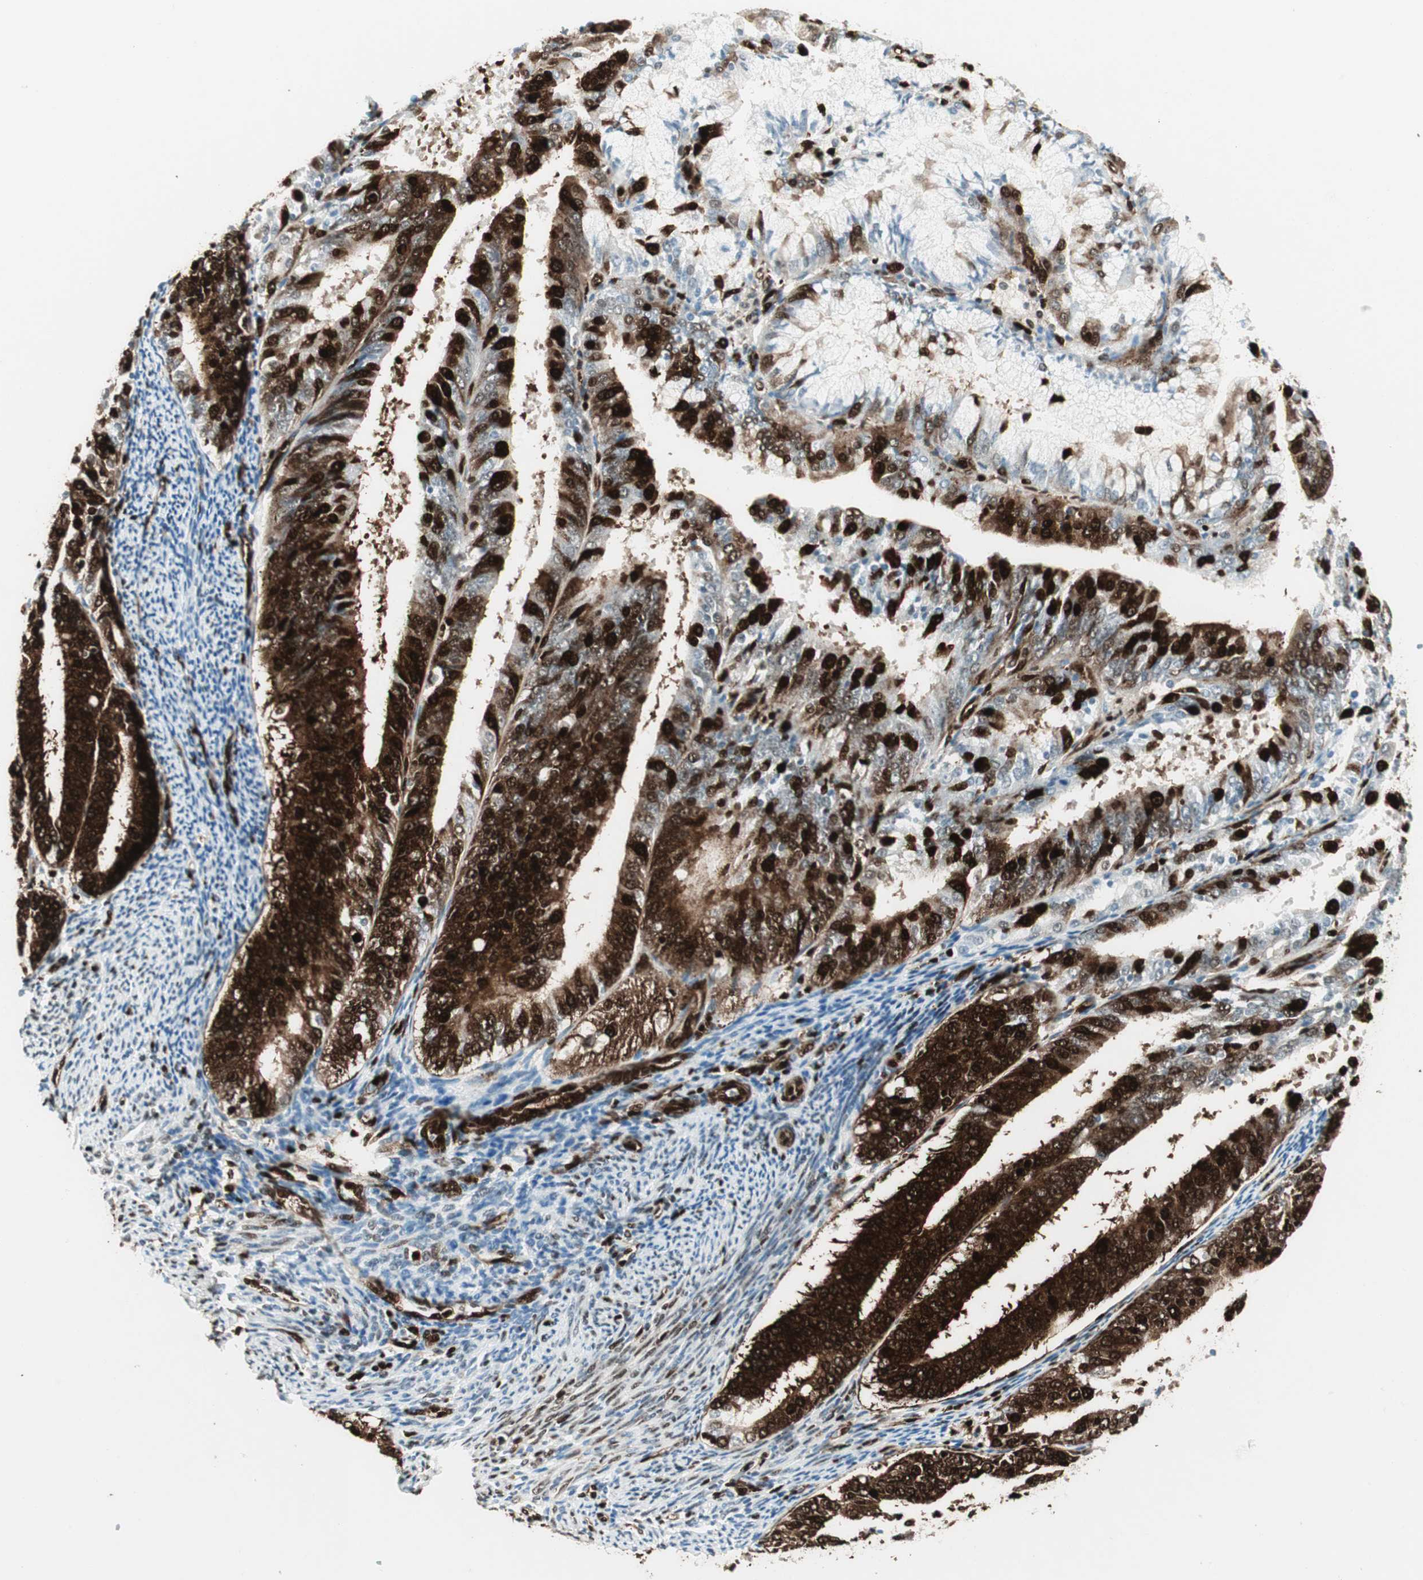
{"staining": {"intensity": "strong", "quantity": "25%-75%", "location": "cytoplasmic/membranous,nuclear"}, "tissue": "endometrial cancer", "cell_type": "Tumor cells", "image_type": "cancer", "snomed": [{"axis": "morphology", "description": "Adenocarcinoma, NOS"}, {"axis": "topography", "description": "Endometrium"}], "caption": "High-power microscopy captured an immunohistochemistry photomicrograph of adenocarcinoma (endometrial), revealing strong cytoplasmic/membranous and nuclear expression in about 25%-75% of tumor cells. The protein is stained brown, and the nuclei are stained in blue (DAB (3,3'-diaminobenzidine) IHC with brightfield microscopy, high magnification).", "gene": "EWSR1", "patient": {"sex": "female", "age": 63}}